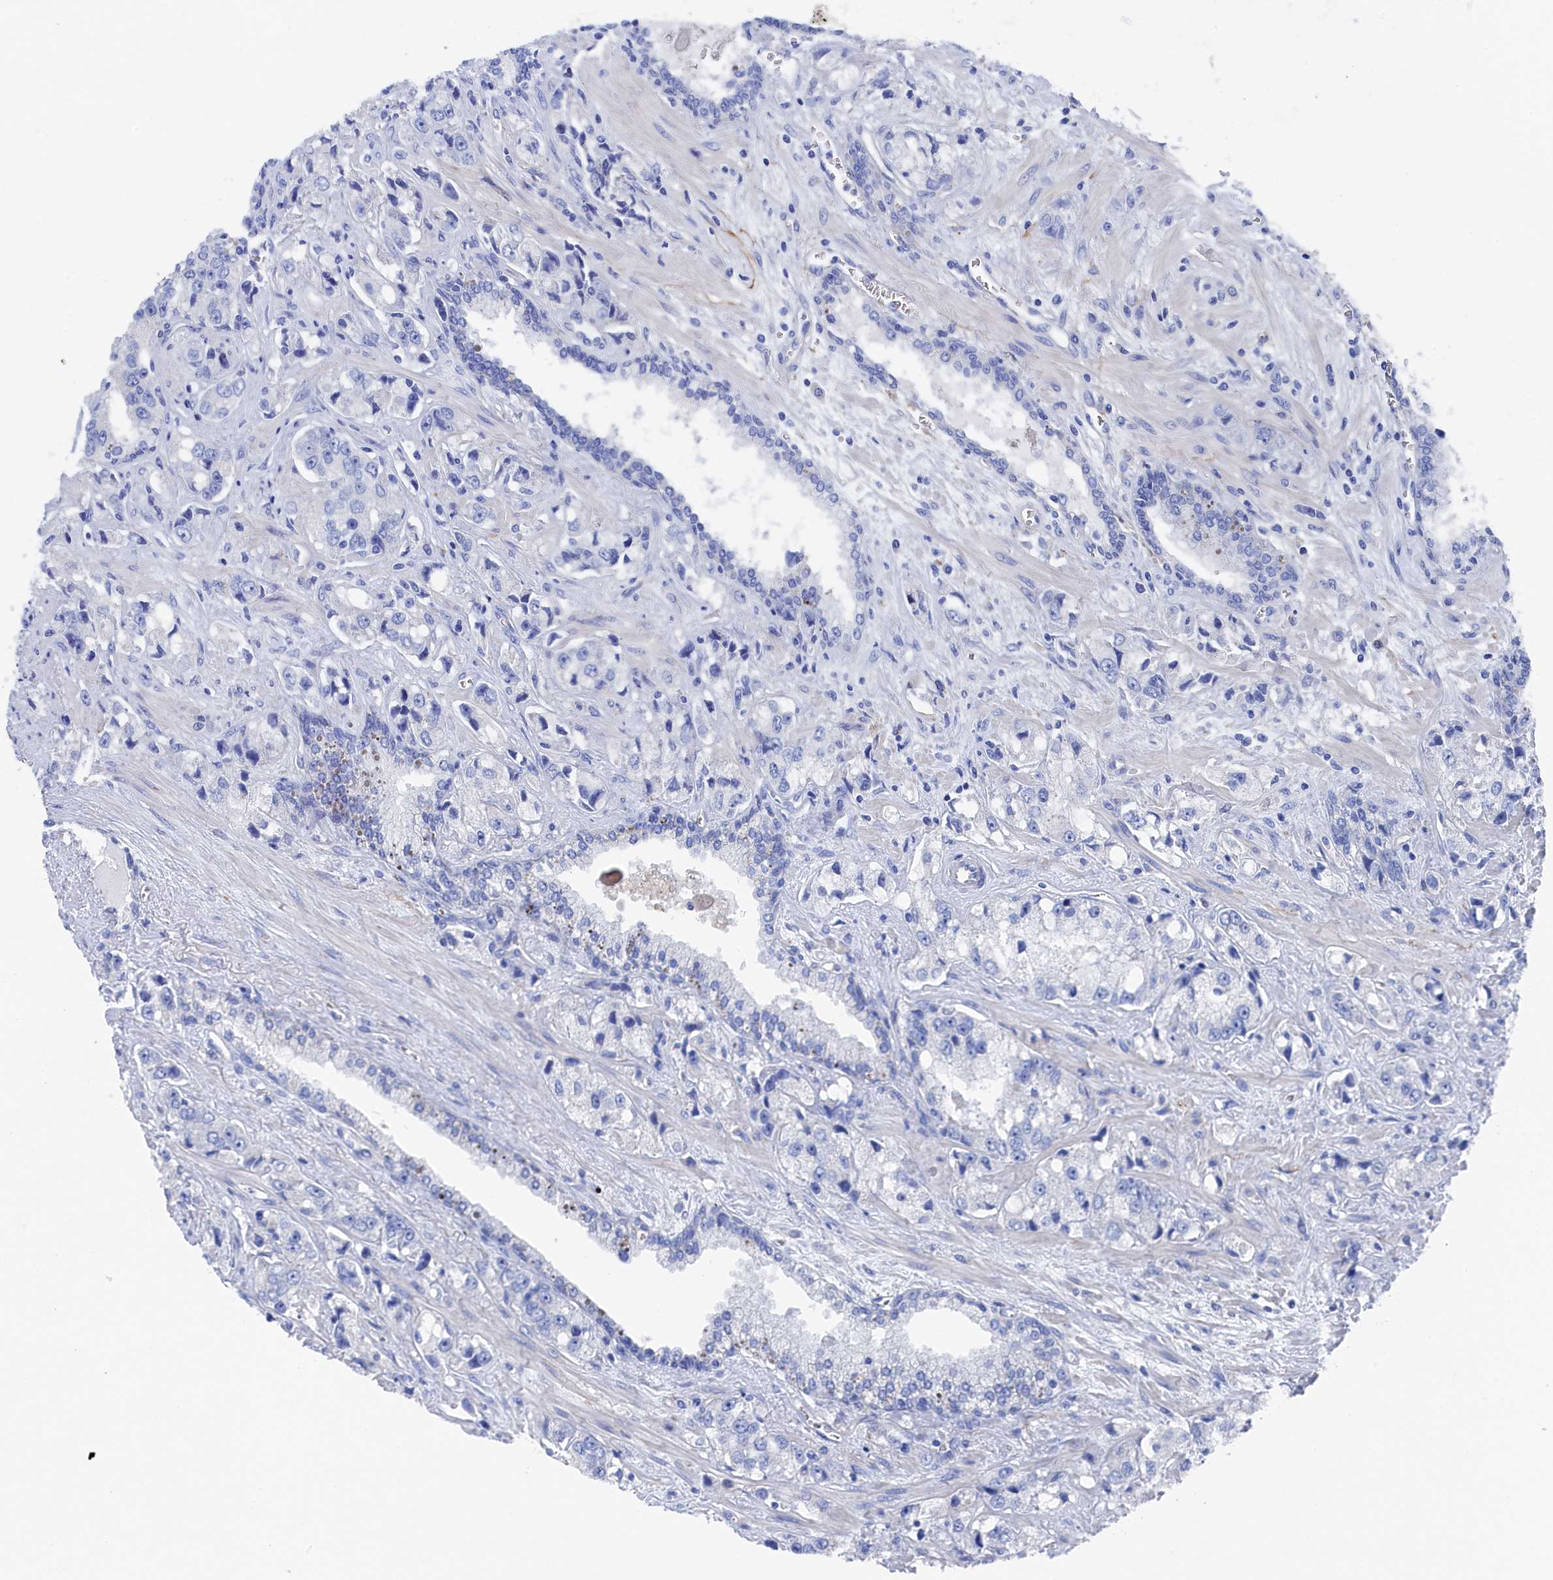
{"staining": {"intensity": "negative", "quantity": "none", "location": "none"}, "tissue": "prostate cancer", "cell_type": "Tumor cells", "image_type": "cancer", "snomed": [{"axis": "morphology", "description": "Adenocarcinoma, High grade"}, {"axis": "topography", "description": "Prostate"}], "caption": "Prostate cancer (high-grade adenocarcinoma) was stained to show a protein in brown. There is no significant expression in tumor cells.", "gene": "TMOD2", "patient": {"sex": "male", "age": 74}}